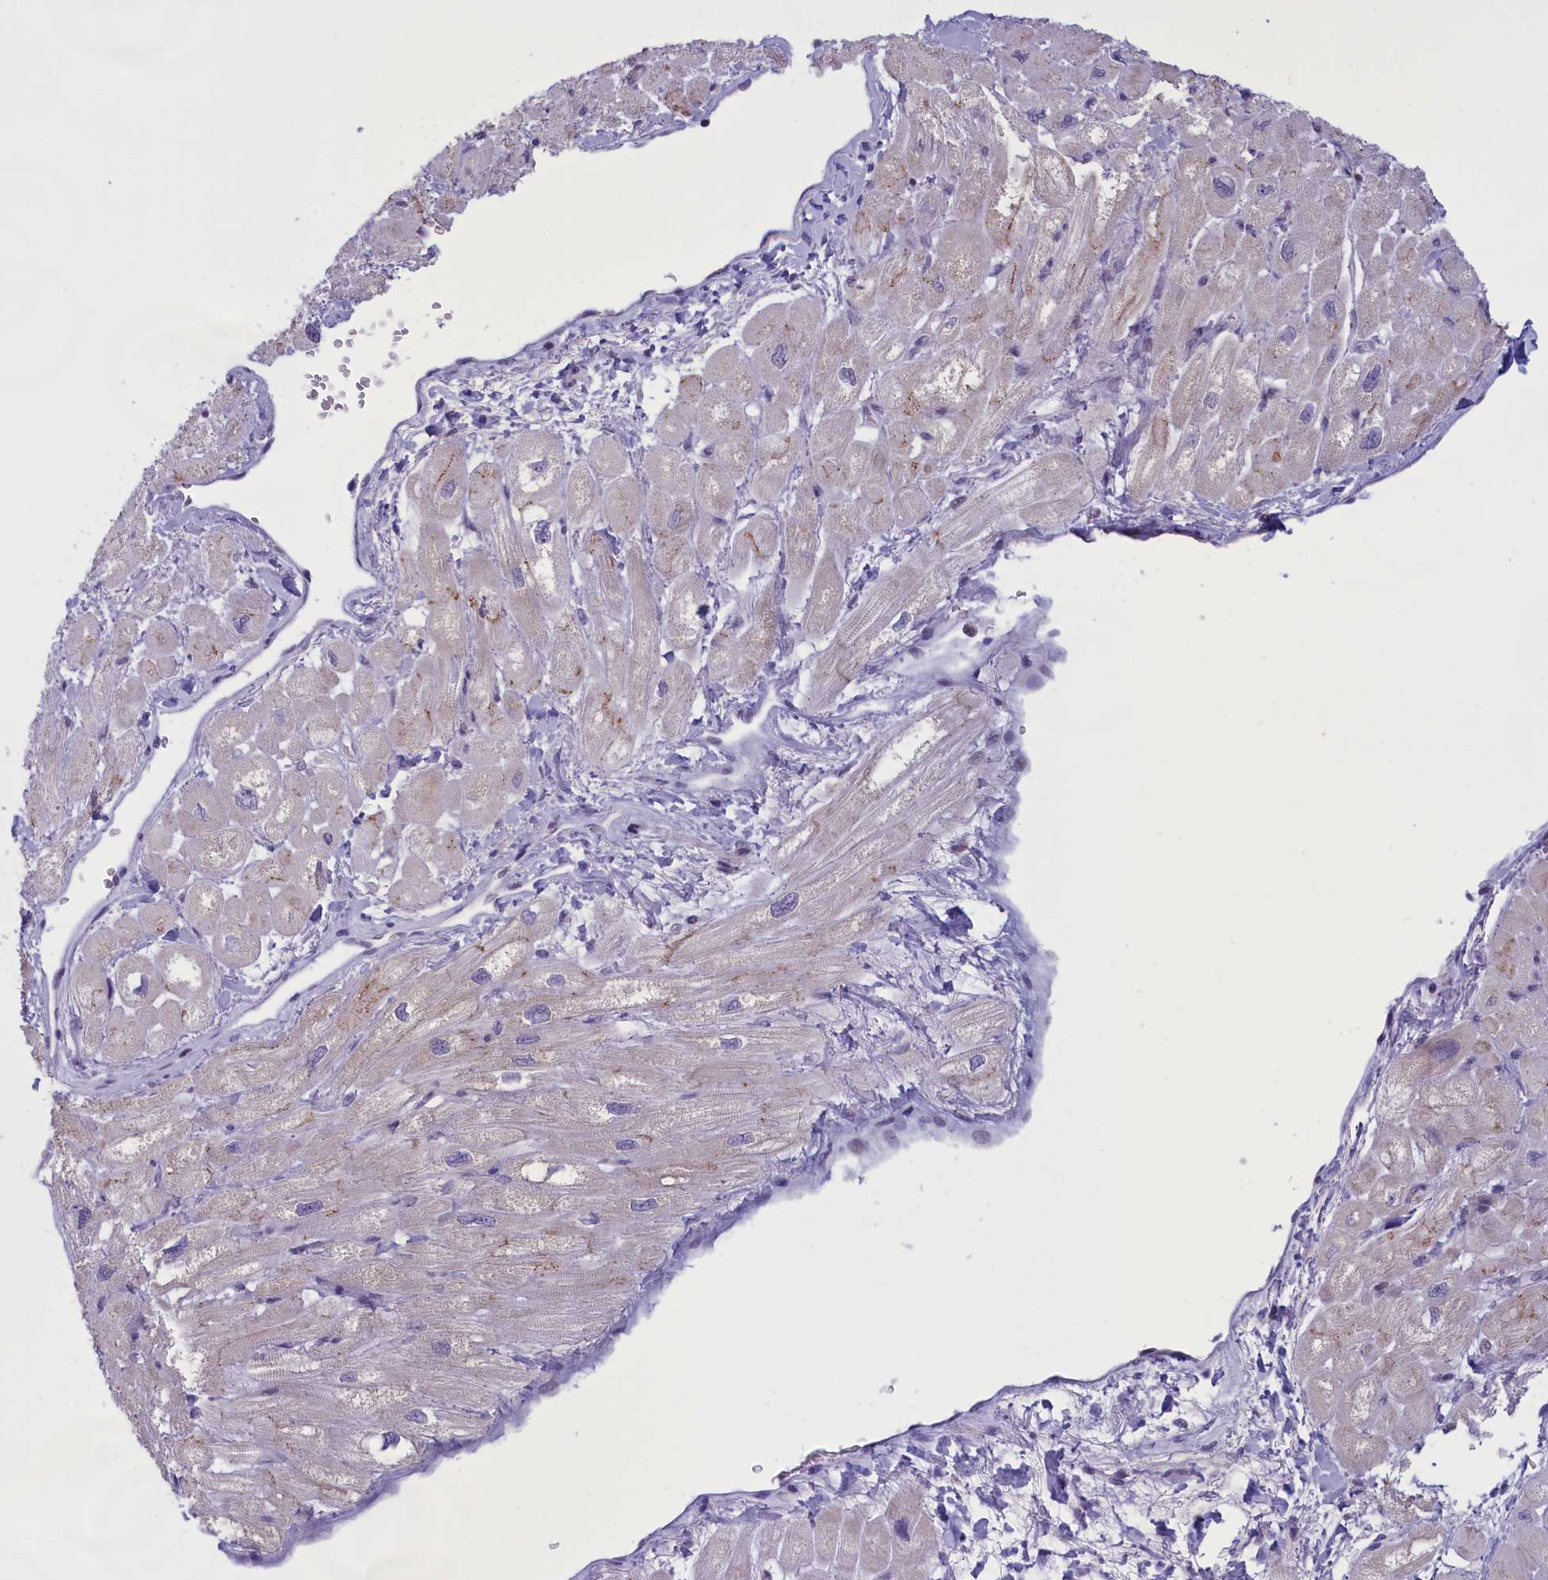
{"staining": {"intensity": "negative", "quantity": "none", "location": "none"}, "tissue": "heart muscle", "cell_type": "Cardiomyocytes", "image_type": "normal", "snomed": [{"axis": "morphology", "description": "Normal tissue, NOS"}, {"axis": "topography", "description": "Heart"}], "caption": "Heart muscle stained for a protein using immunohistochemistry demonstrates no positivity cardiomyocytes.", "gene": "ELOA2", "patient": {"sex": "male", "age": 65}}